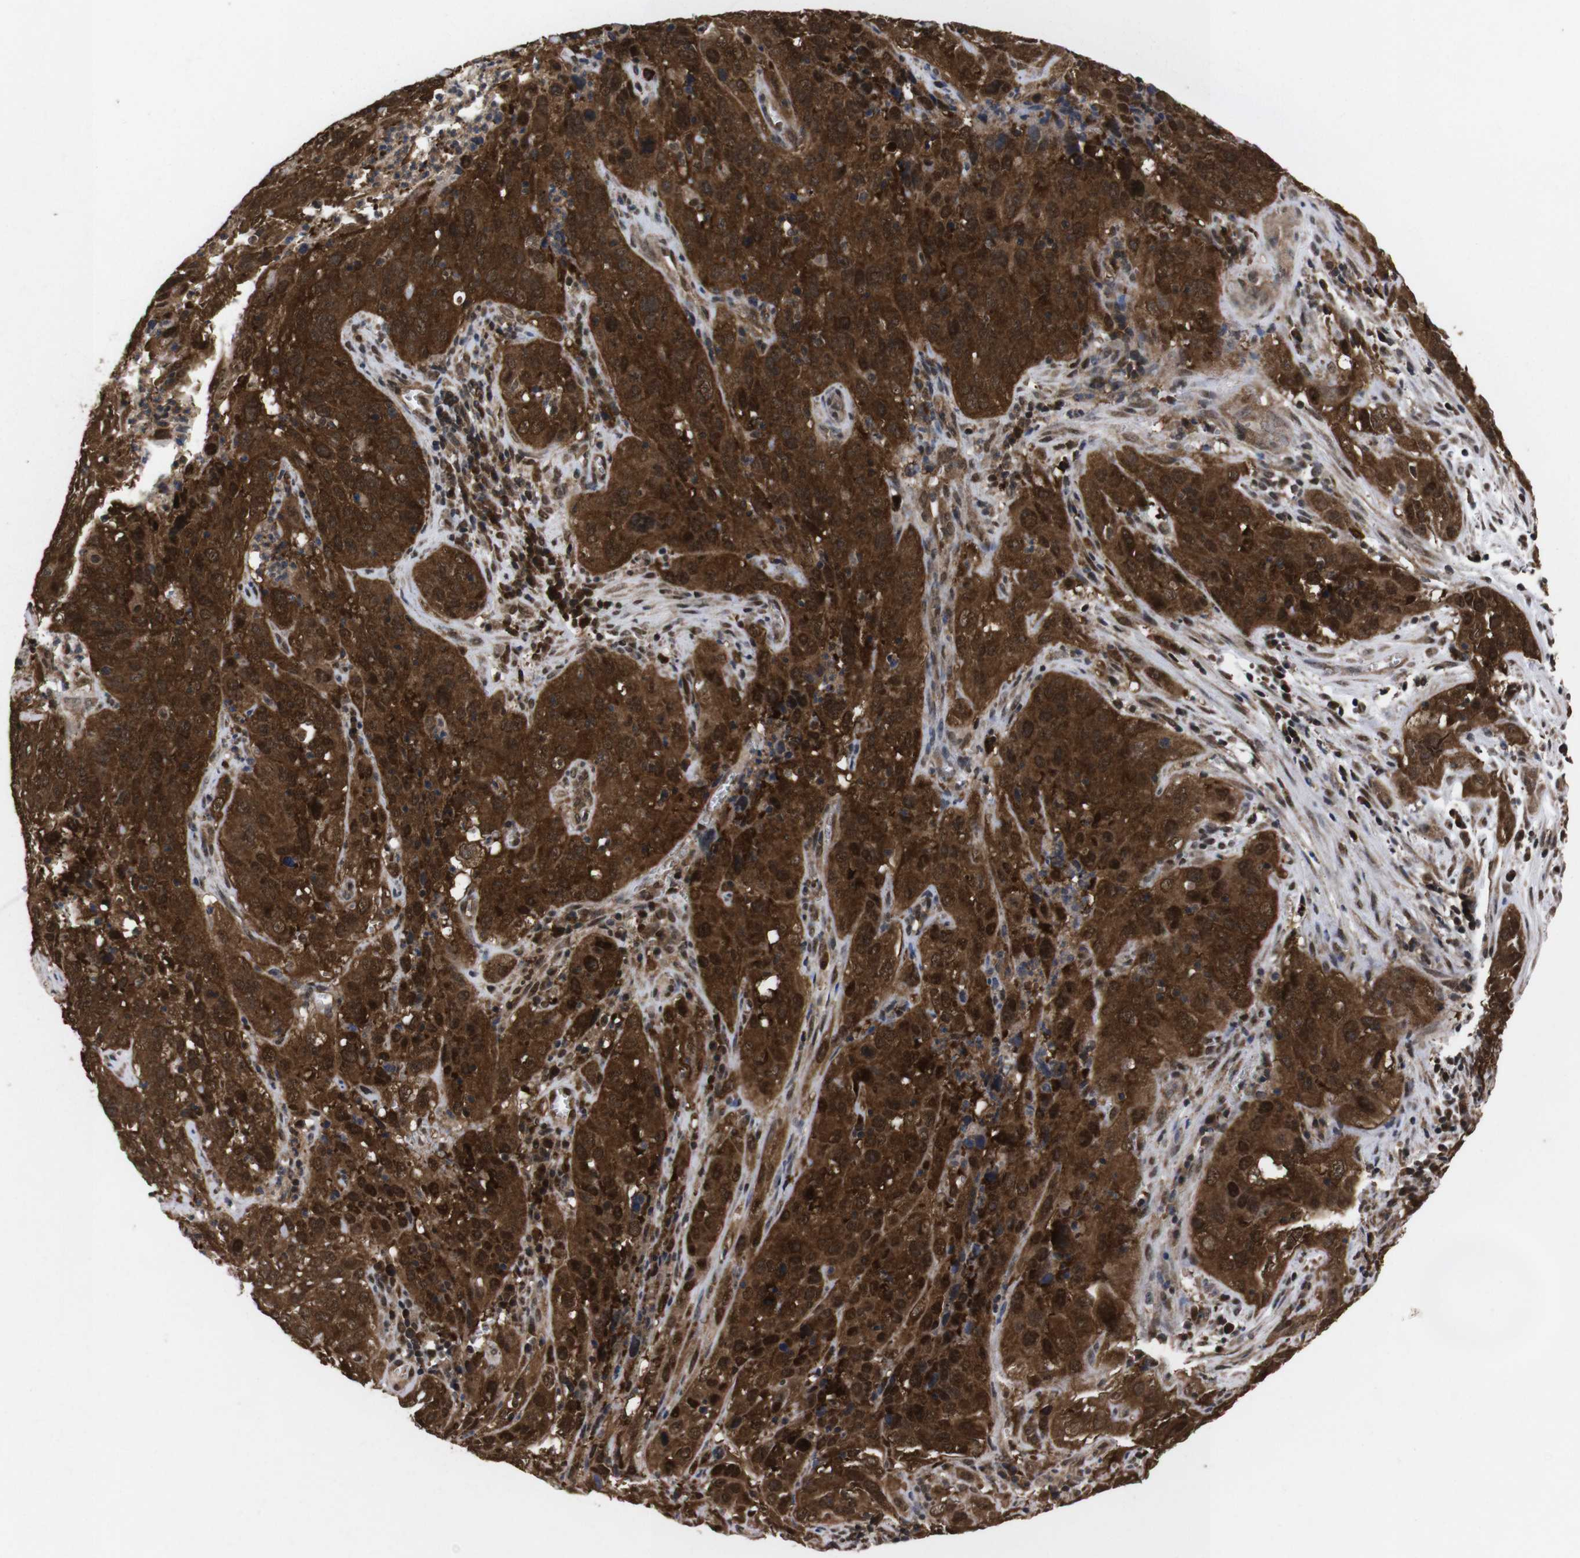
{"staining": {"intensity": "strong", "quantity": ">75%", "location": "cytoplasmic/membranous,nuclear"}, "tissue": "cervical cancer", "cell_type": "Tumor cells", "image_type": "cancer", "snomed": [{"axis": "morphology", "description": "Squamous cell carcinoma, NOS"}, {"axis": "topography", "description": "Cervix"}], "caption": "DAB (3,3'-diaminobenzidine) immunohistochemical staining of cervical cancer exhibits strong cytoplasmic/membranous and nuclear protein positivity in approximately >75% of tumor cells.", "gene": "UBQLN2", "patient": {"sex": "female", "age": 32}}